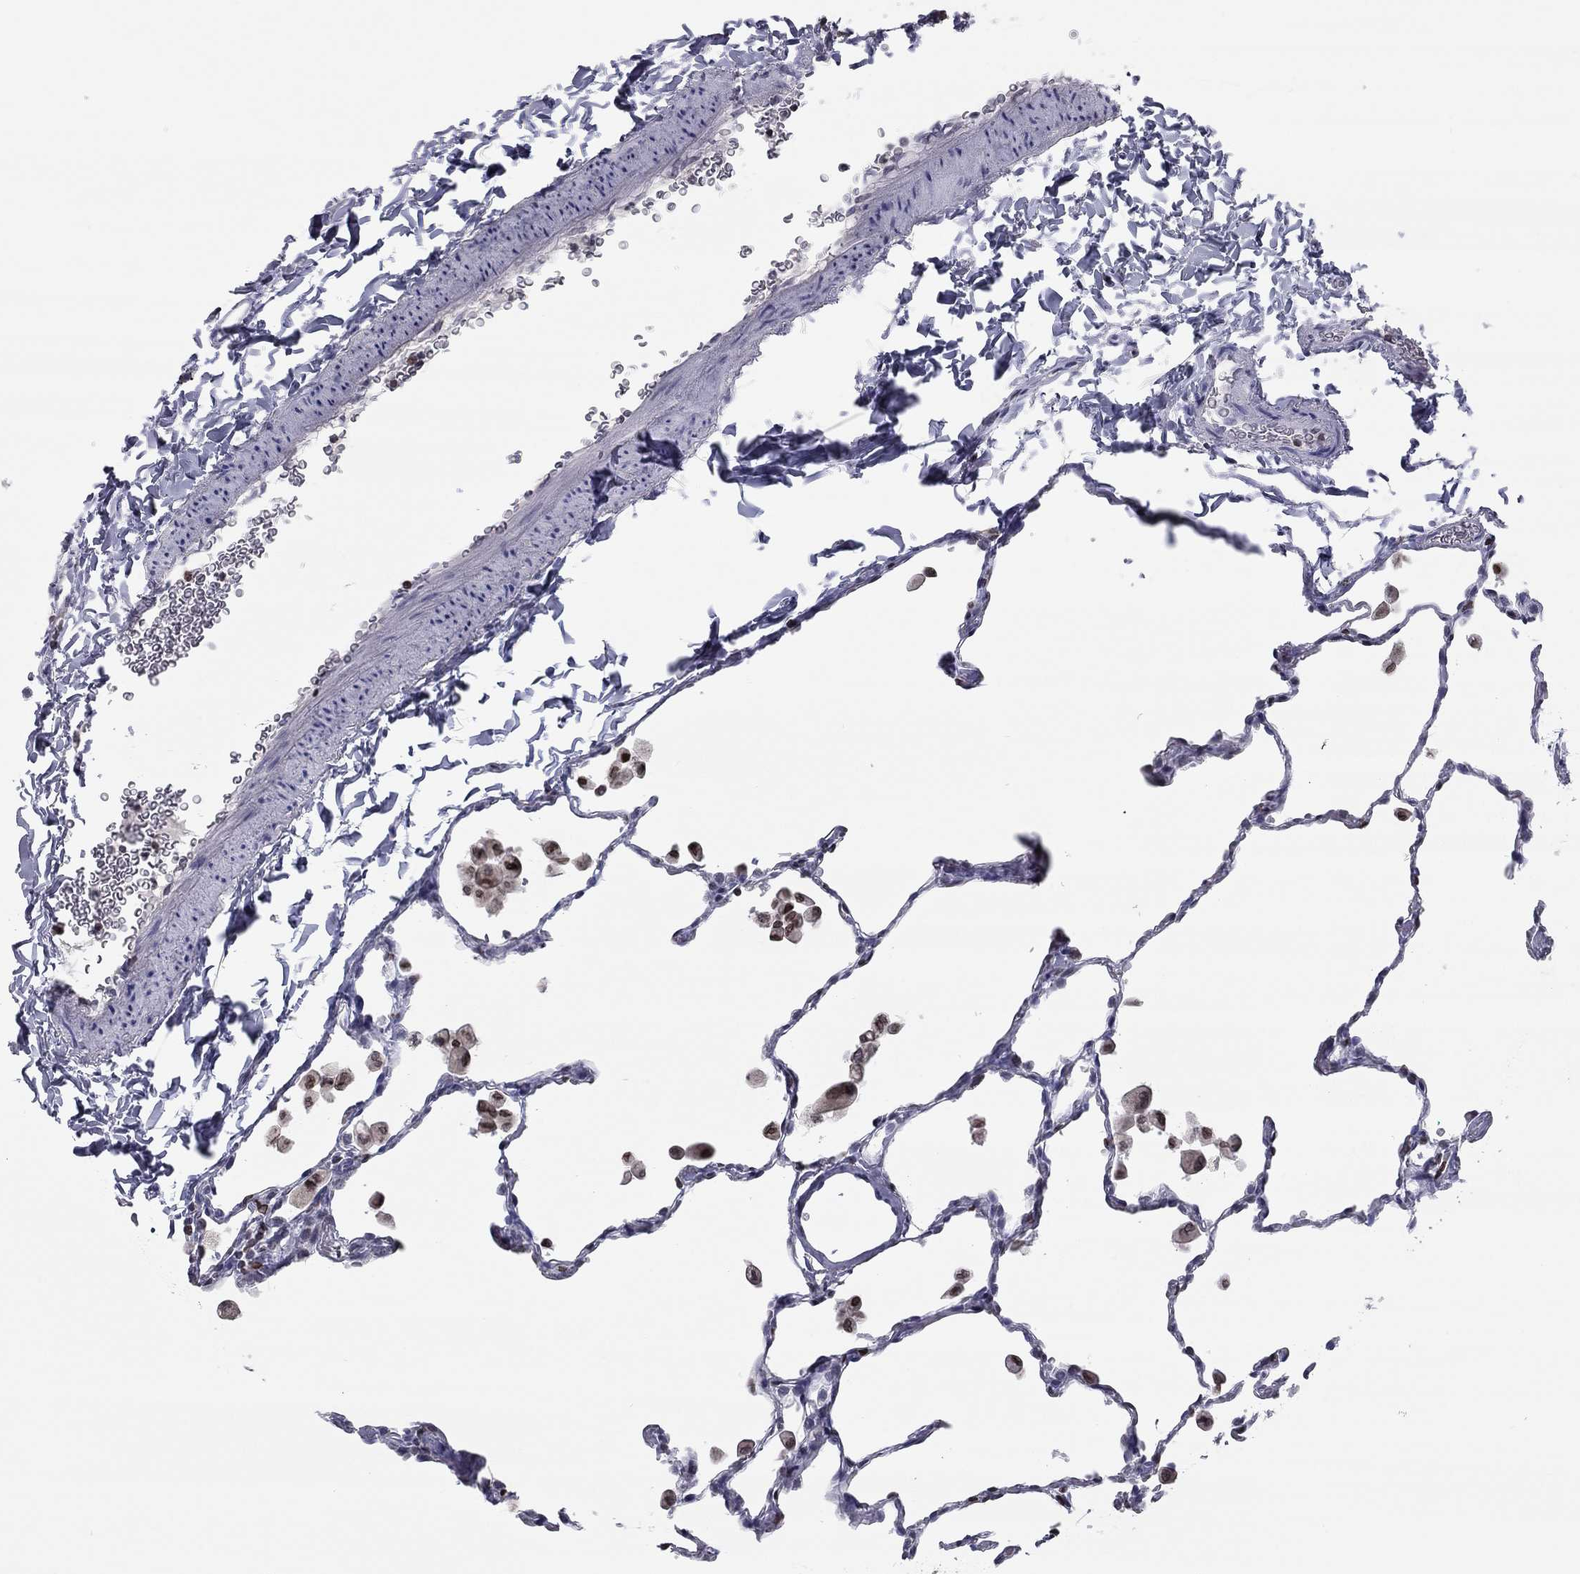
{"staining": {"intensity": "negative", "quantity": "none", "location": "none"}, "tissue": "lung", "cell_type": "Alveolar cells", "image_type": "normal", "snomed": [{"axis": "morphology", "description": "Normal tissue, NOS"}, {"axis": "topography", "description": "Lung"}], "caption": "IHC image of normal lung: human lung stained with DAB (3,3'-diaminobenzidine) exhibits no significant protein staining in alveolar cells. Nuclei are stained in blue.", "gene": "ESPL1", "patient": {"sex": "female", "age": 47}}